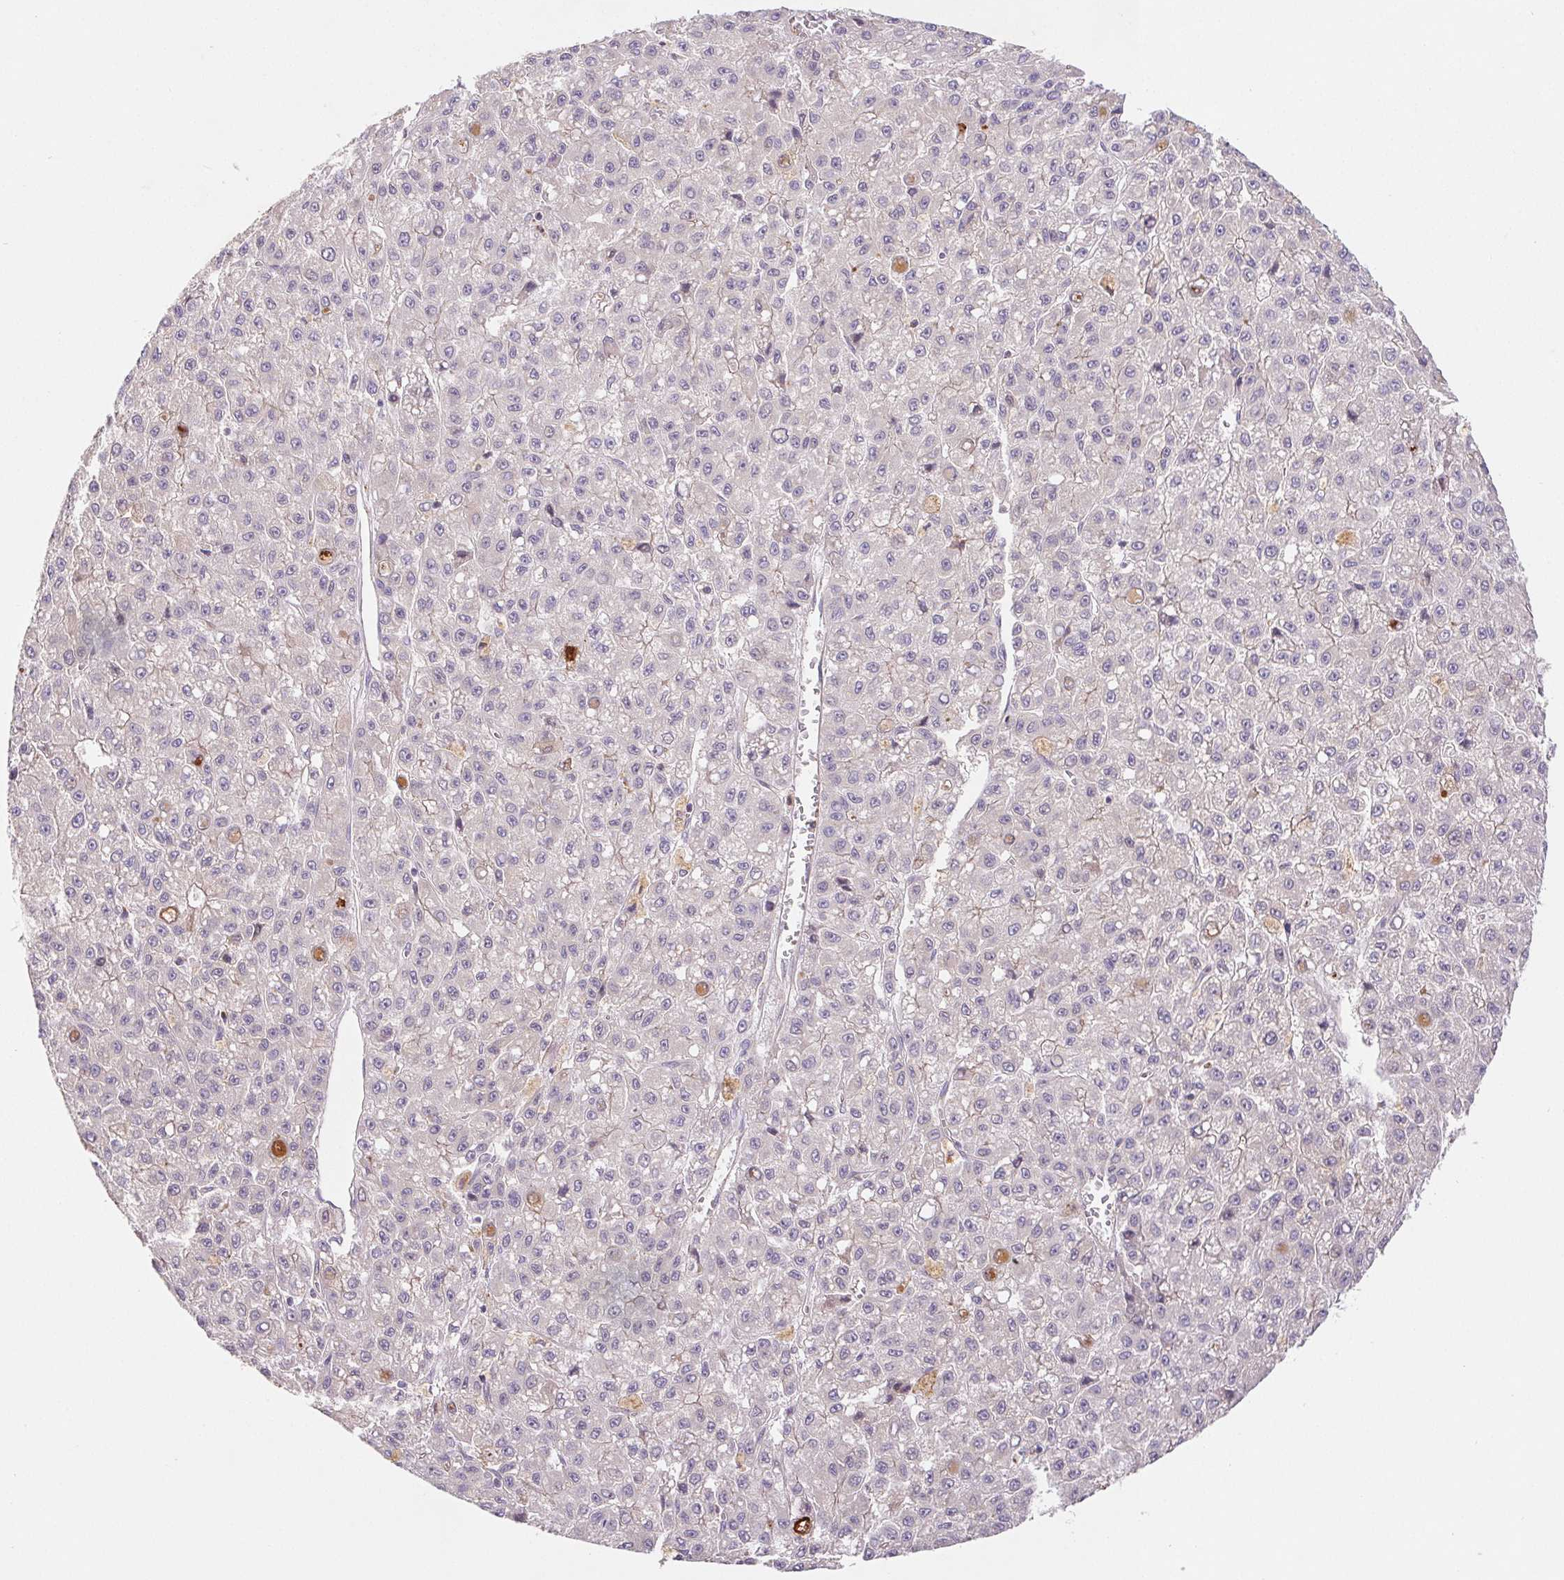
{"staining": {"intensity": "negative", "quantity": "none", "location": "none"}, "tissue": "liver cancer", "cell_type": "Tumor cells", "image_type": "cancer", "snomed": [{"axis": "morphology", "description": "Carcinoma, Hepatocellular, NOS"}, {"axis": "topography", "description": "Liver"}], "caption": "Liver cancer was stained to show a protein in brown. There is no significant positivity in tumor cells.", "gene": "EMC6", "patient": {"sex": "male", "age": 70}}